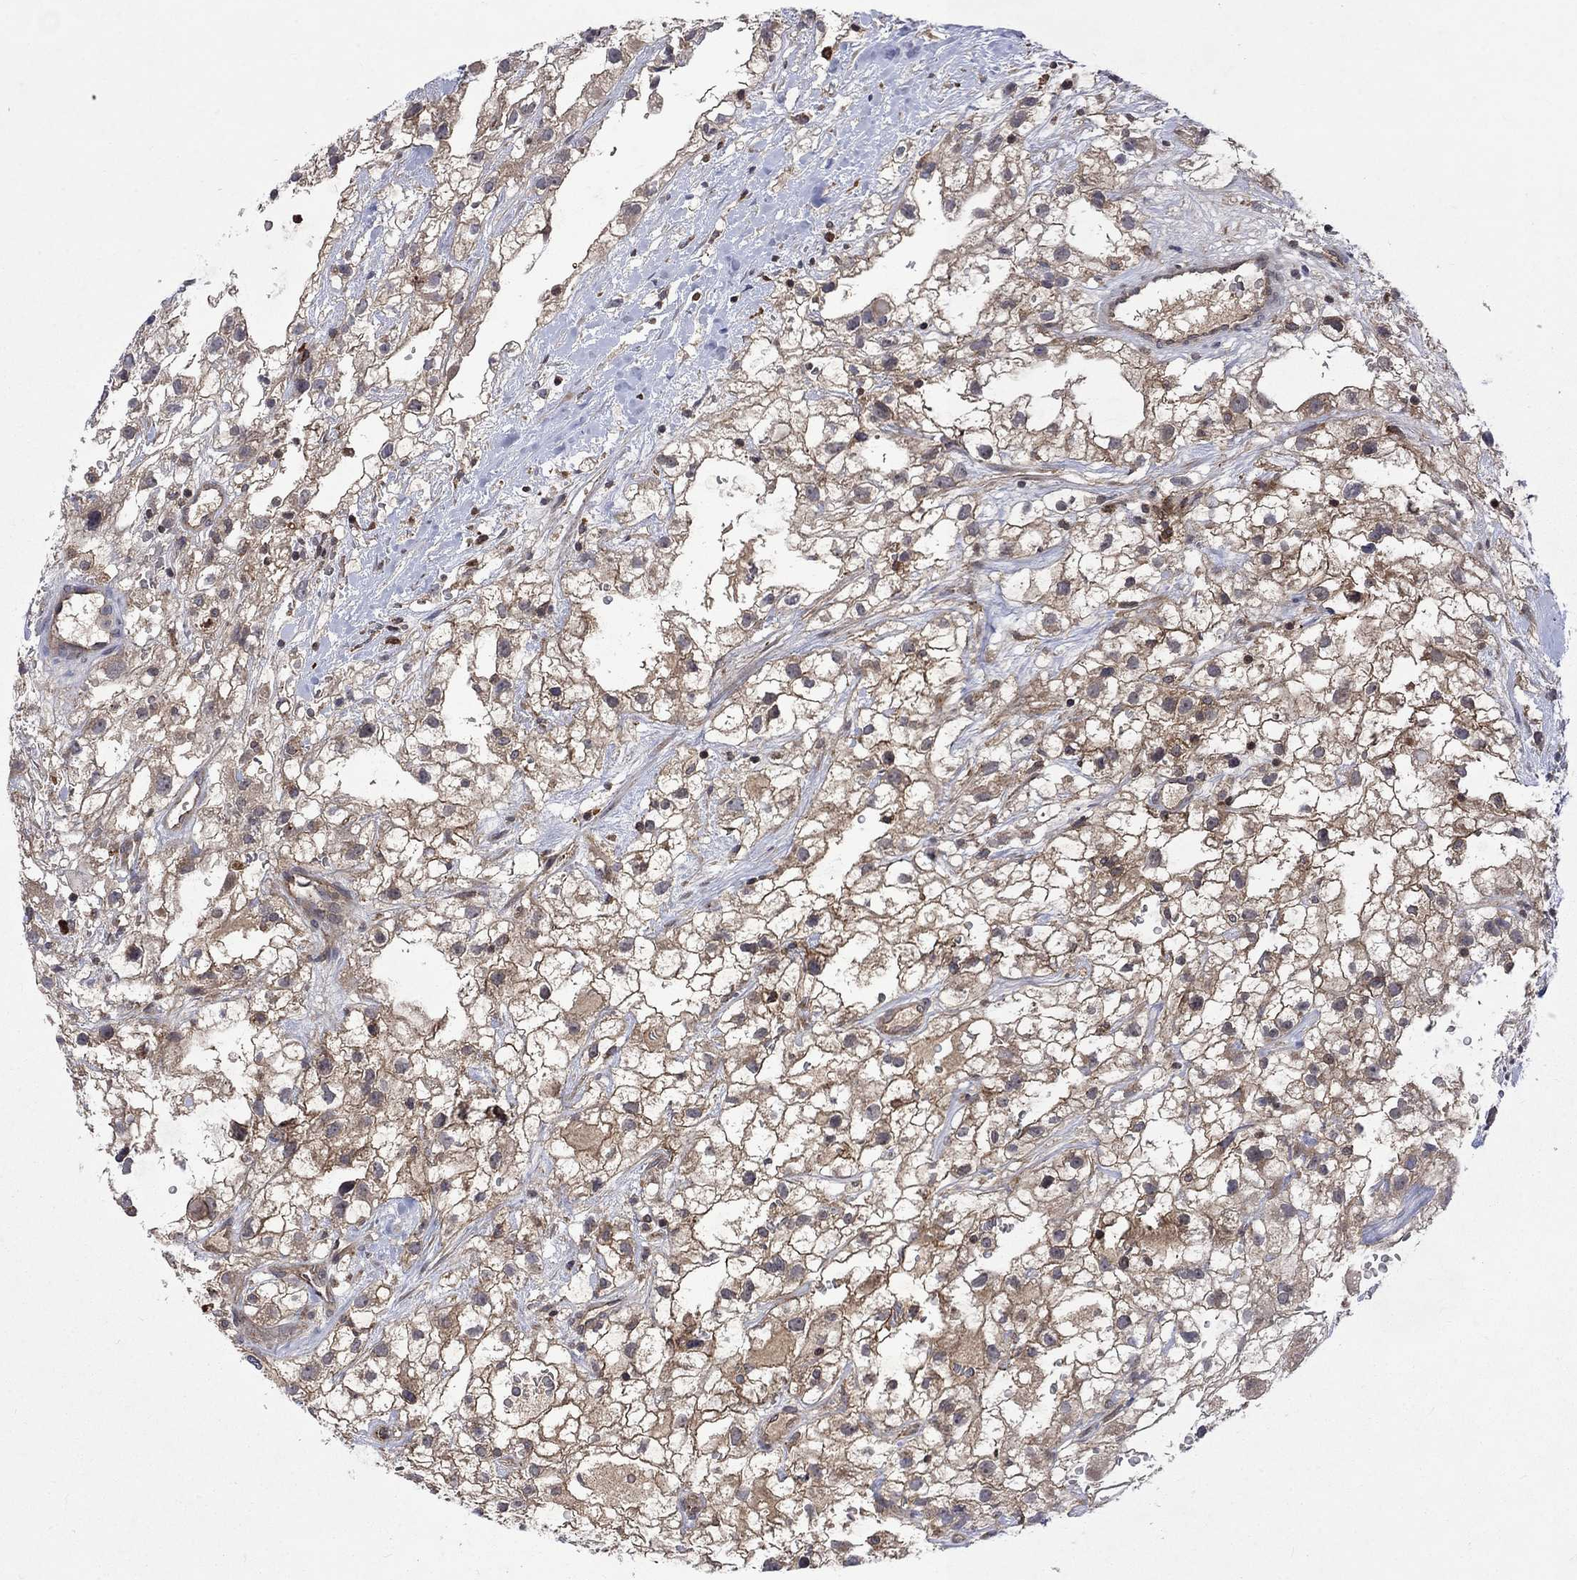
{"staining": {"intensity": "moderate", "quantity": ">75%", "location": "cytoplasmic/membranous"}, "tissue": "renal cancer", "cell_type": "Tumor cells", "image_type": "cancer", "snomed": [{"axis": "morphology", "description": "Adenocarcinoma, NOS"}, {"axis": "topography", "description": "Kidney"}], "caption": "Tumor cells exhibit medium levels of moderate cytoplasmic/membranous positivity in about >75% of cells in human renal cancer (adenocarcinoma).", "gene": "TMEM33", "patient": {"sex": "male", "age": 59}}